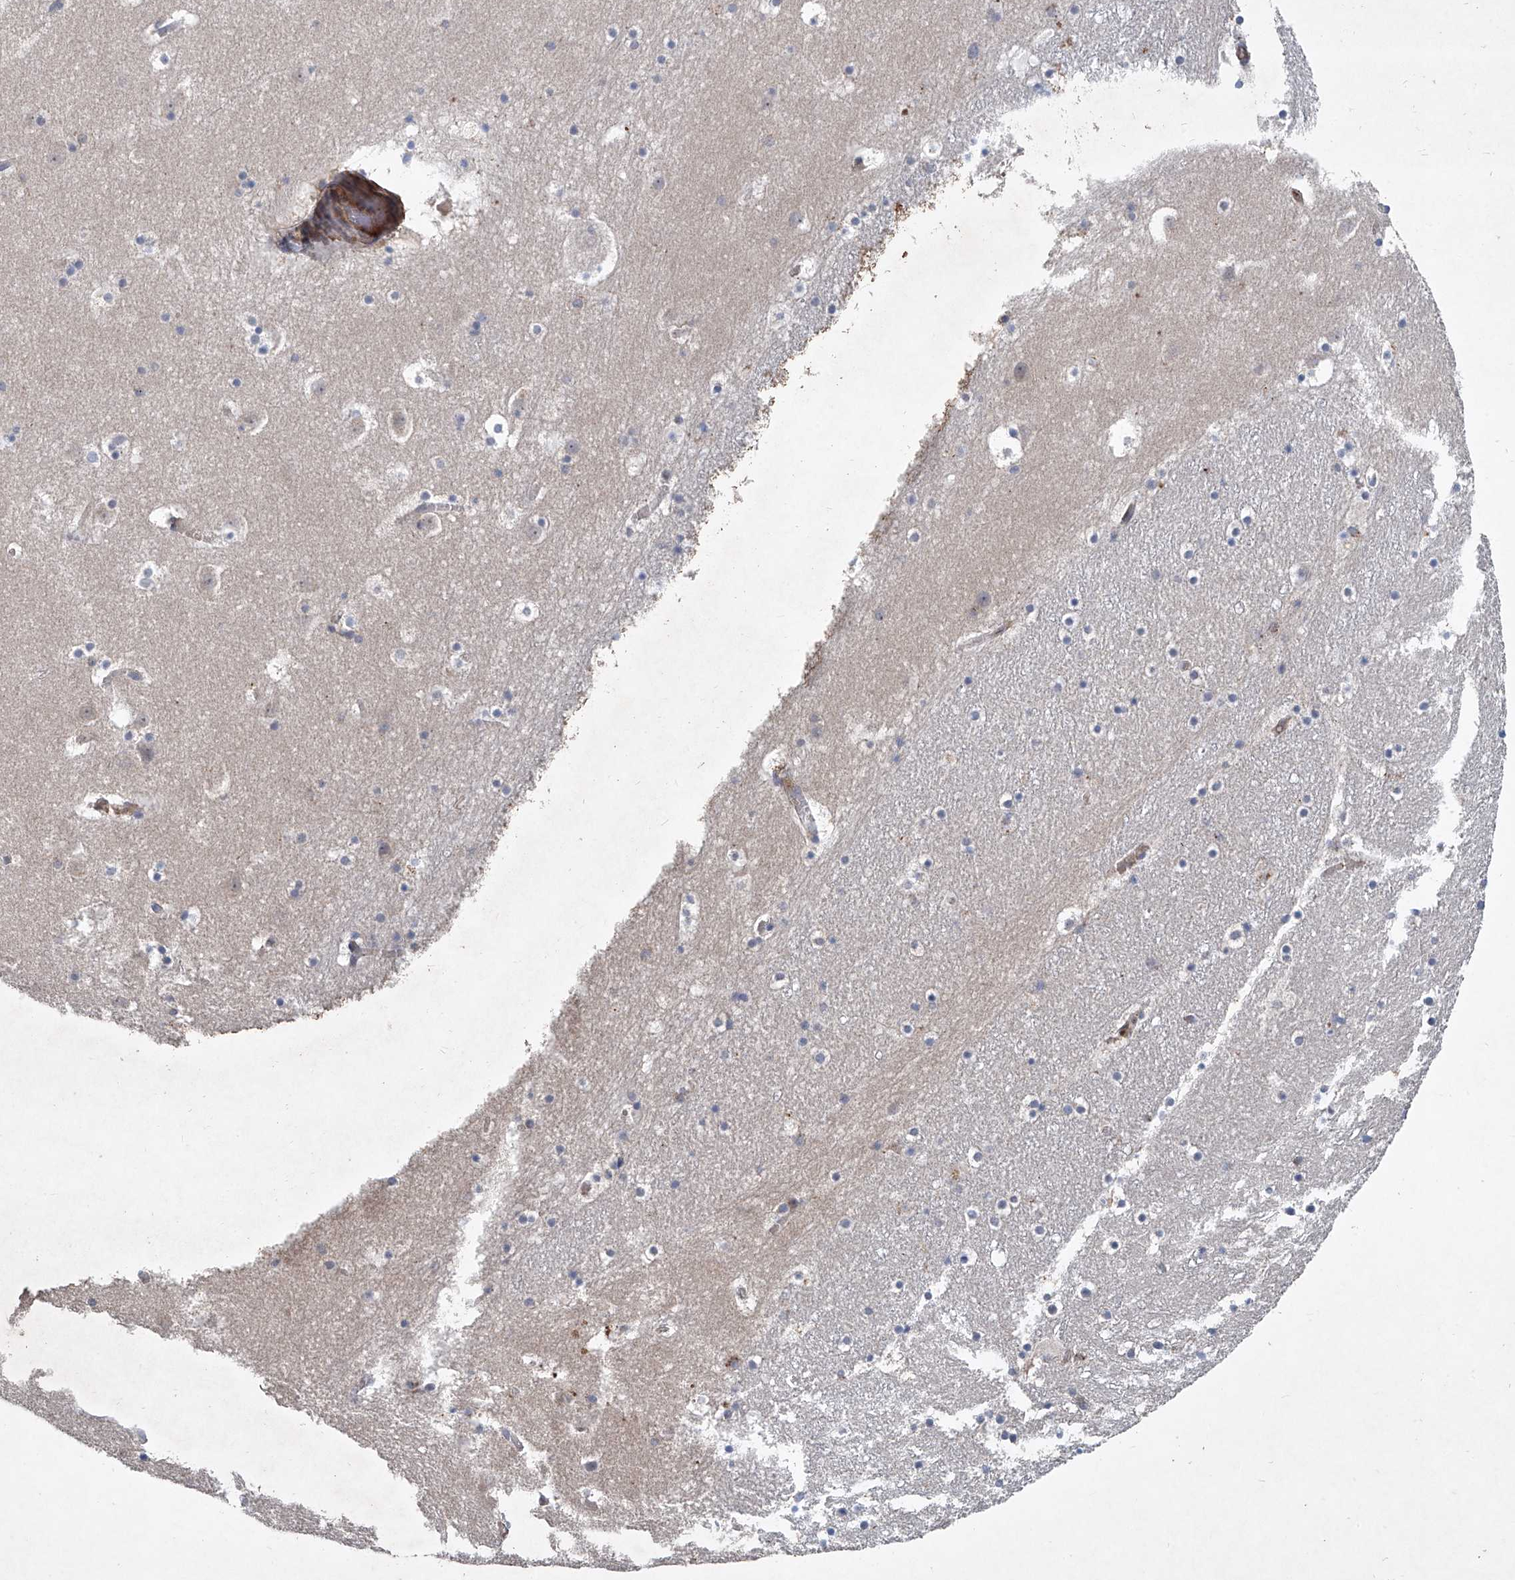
{"staining": {"intensity": "negative", "quantity": "none", "location": "none"}, "tissue": "caudate", "cell_type": "Glial cells", "image_type": "normal", "snomed": [{"axis": "morphology", "description": "Normal tissue, NOS"}, {"axis": "topography", "description": "Lateral ventricle wall"}], "caption": "This image is of unremarkable caudate stained with immunohistochemistry (IHC) to label a protein in brown with the nuclei are counter-stained blue. There is no expression in glial cells. (Stains: DAB (3,3'-diaminobenzidine) immunohistochemistry (IHC) with hematoxylin counter stain, Microscopy: brightfield microscopy at high magnification).", "gene": "NT5C3A", "patient": {"sex": "male", "age": 45}}